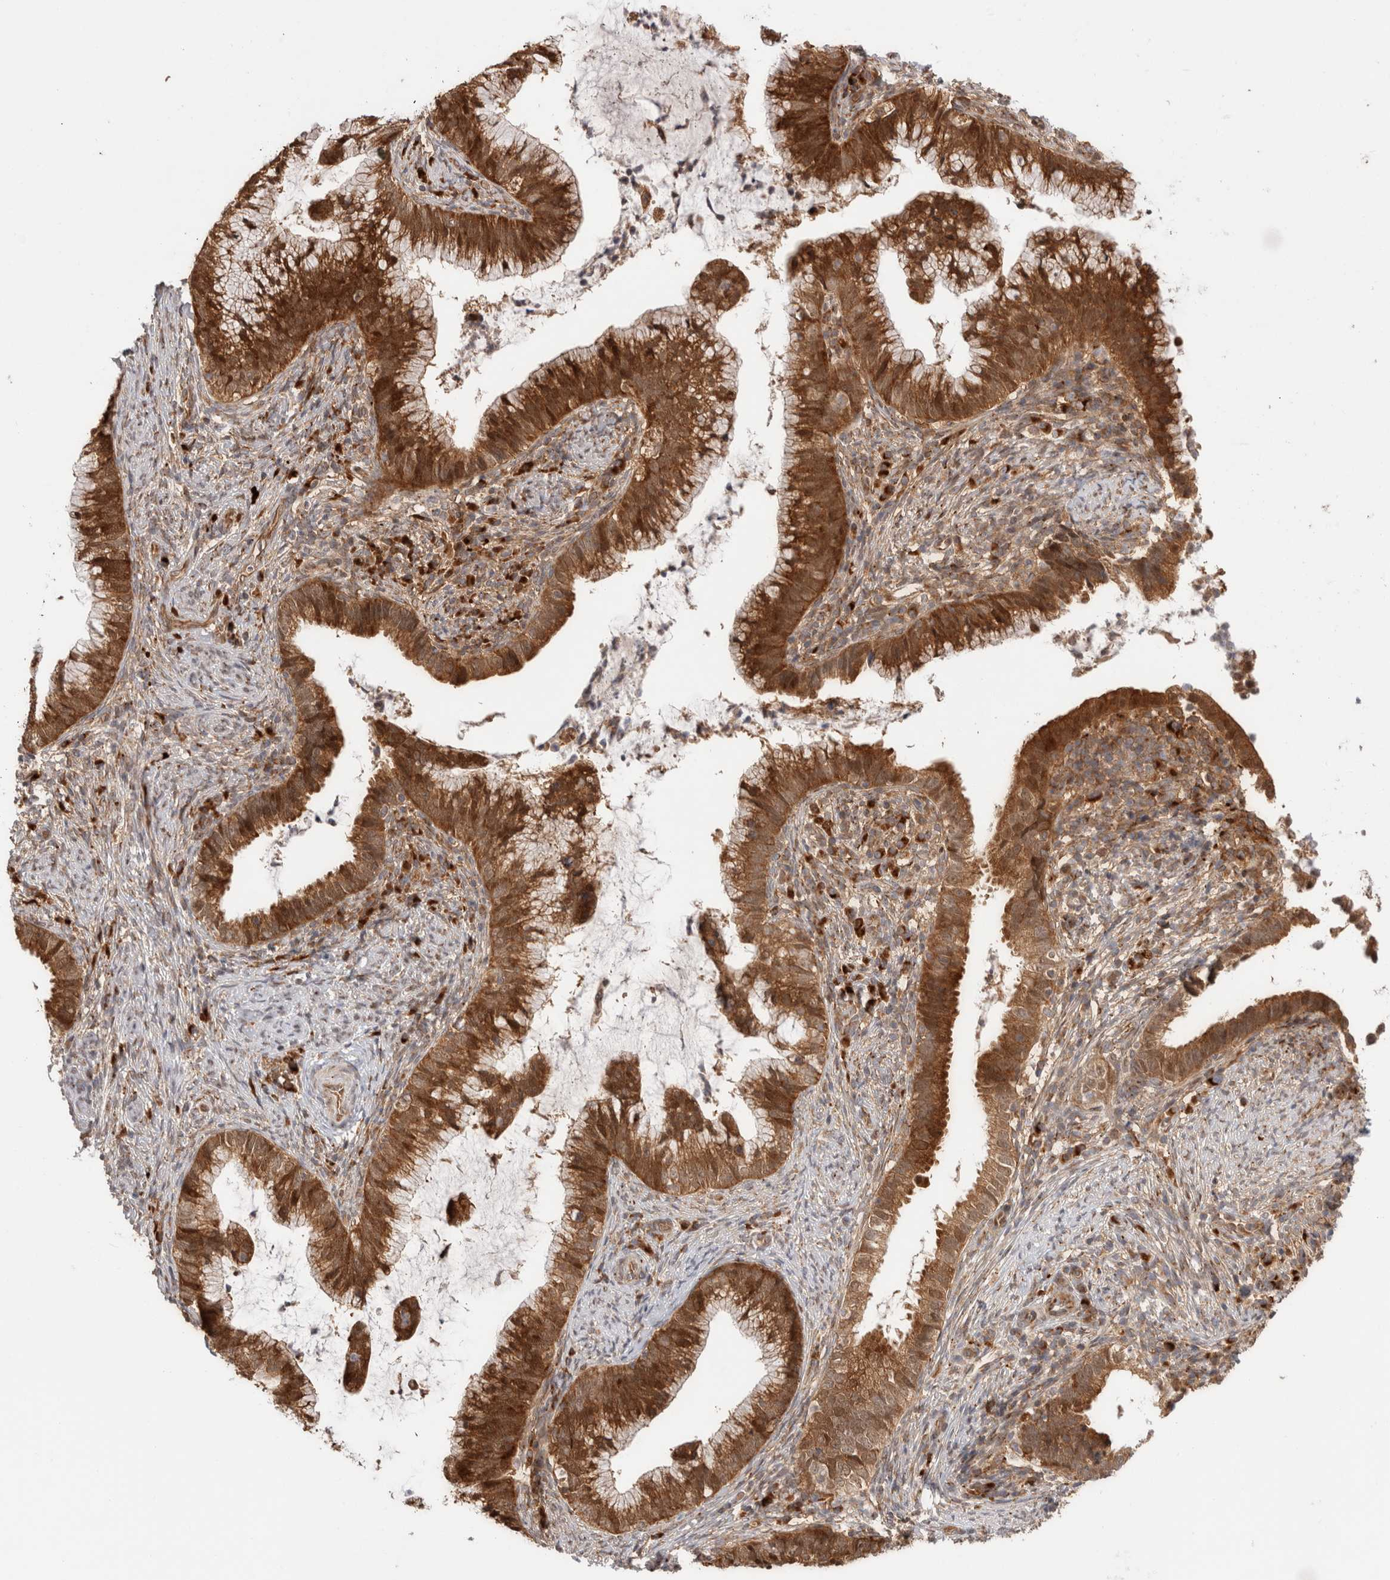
{"staining": {"intensity": "moderate", "quantity": ">75%", "location": "cytoplasmic/membranous"}, "tissue": "cervical cancer", "cell_type": "Tumor cells", "image_type": "cancer", "snomed": [{"axis": "morphology", "description": "Adenocarcinoma, NOS"}, {"axis": "topography", "description": "Cervix"}], "caption": "A brown stain highlights moderate cytoplasmic/membranous expression of a protein in cervical cancer (adenocarcinoma) tumor cells.", "gene": "ACTL9", "patient": {"sex": "female", "age": 36}}